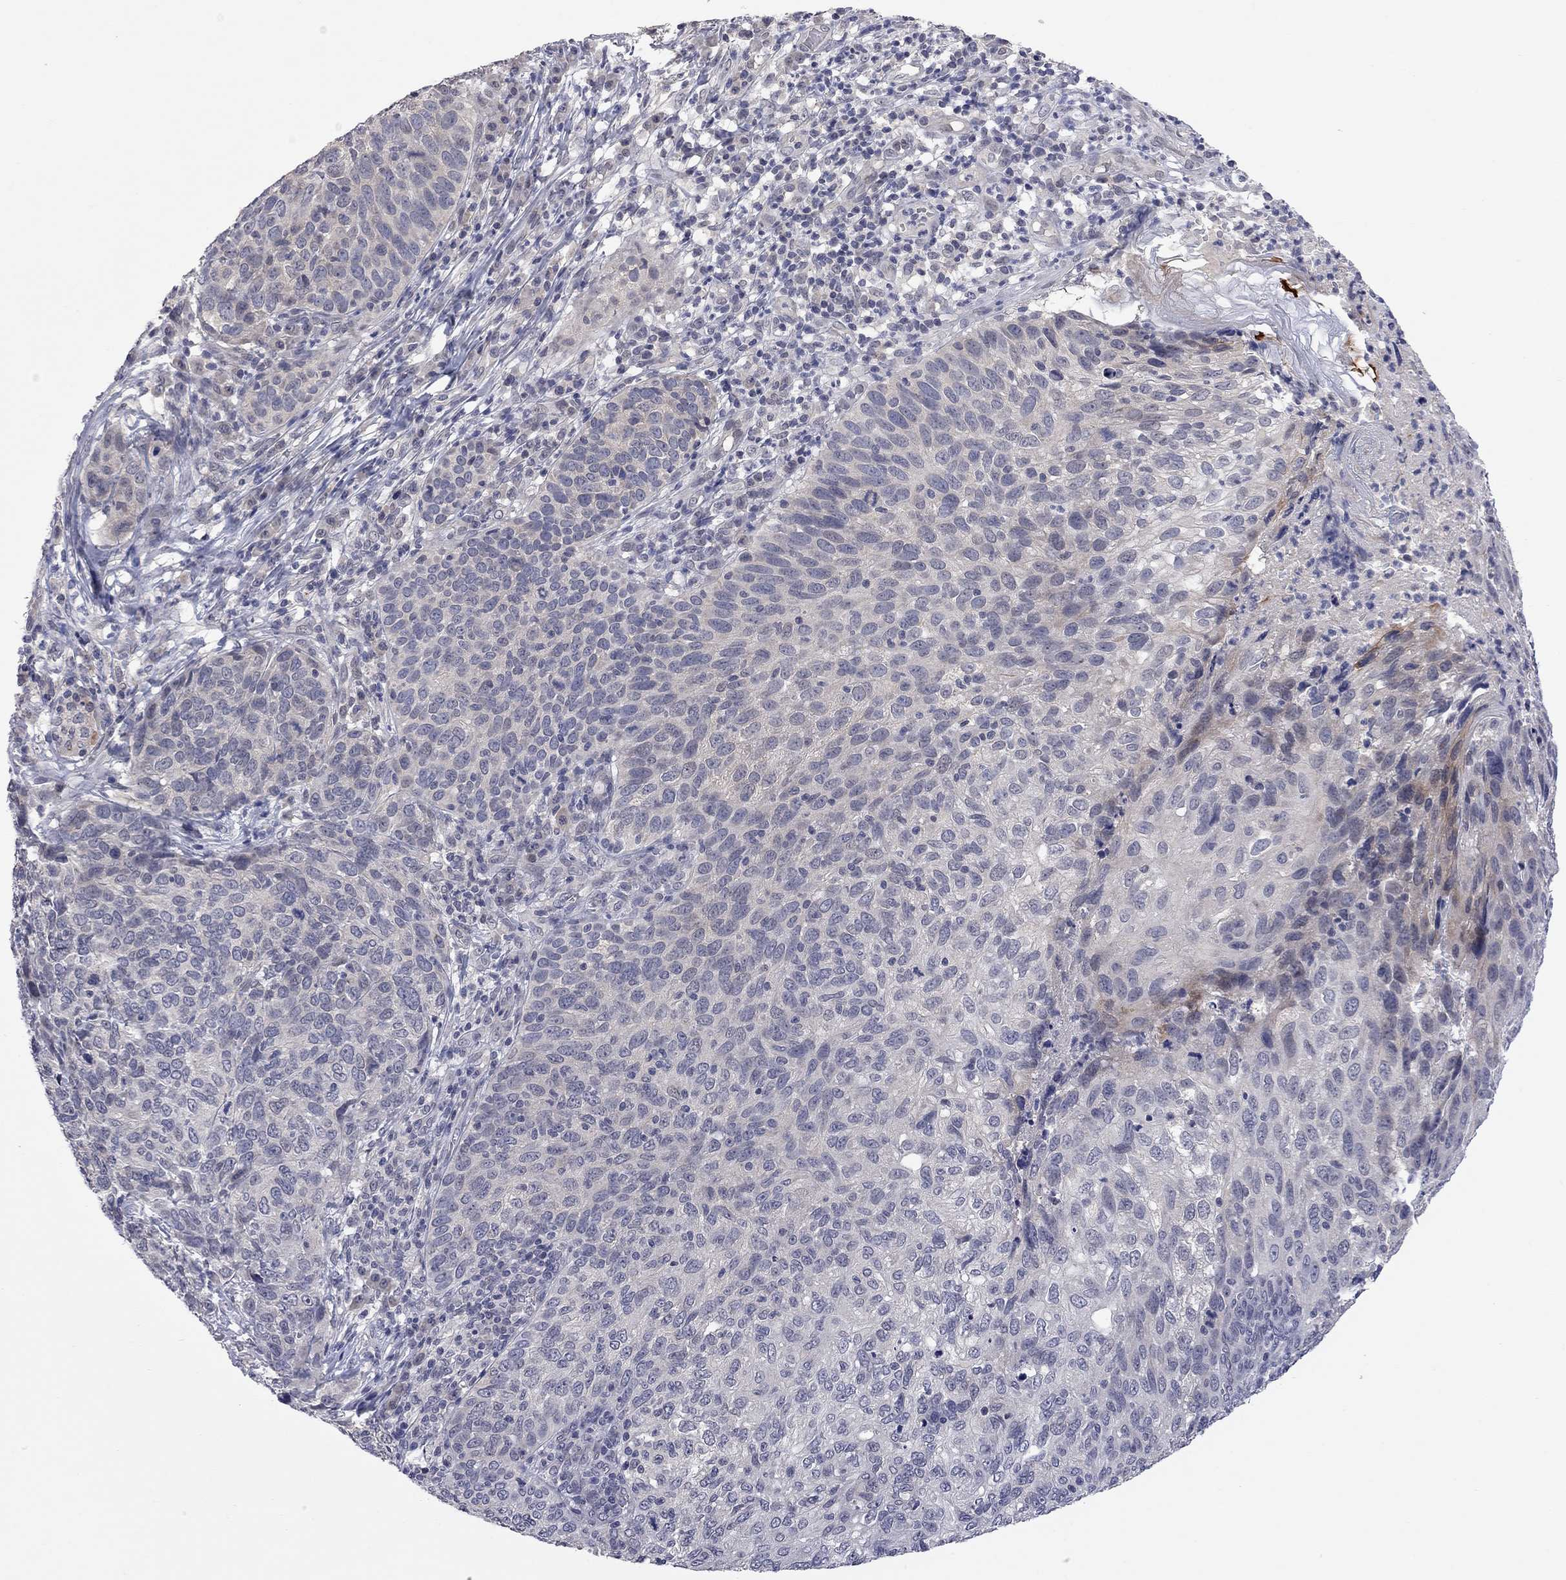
{"staining": {"intensity": "strong", "quantity": "<25%", "location": "cytoplasmic/membranous"}, "tissue": "skin cancer", "cell_type": "Tumor cells", "image_type": "cancer", "snomed": [{"axis": "morphology", "description": "Squamous cell carcinoma, NOS"}, {"axis": "topography", "description": "Skin"}], "caption": "High-magnification brightfield microscopy of squamous cell carcinoma (skin) stained with DAB (3,3'-diaminobenzidine) (brown) and counterstained with hematoxylin (blue). tumor cells exhibit strong cytoplasmic/membranous positivity is present in about<25% of cells.", "gene": "FABP12", "patient": {"sex": "male", "age": 92}}